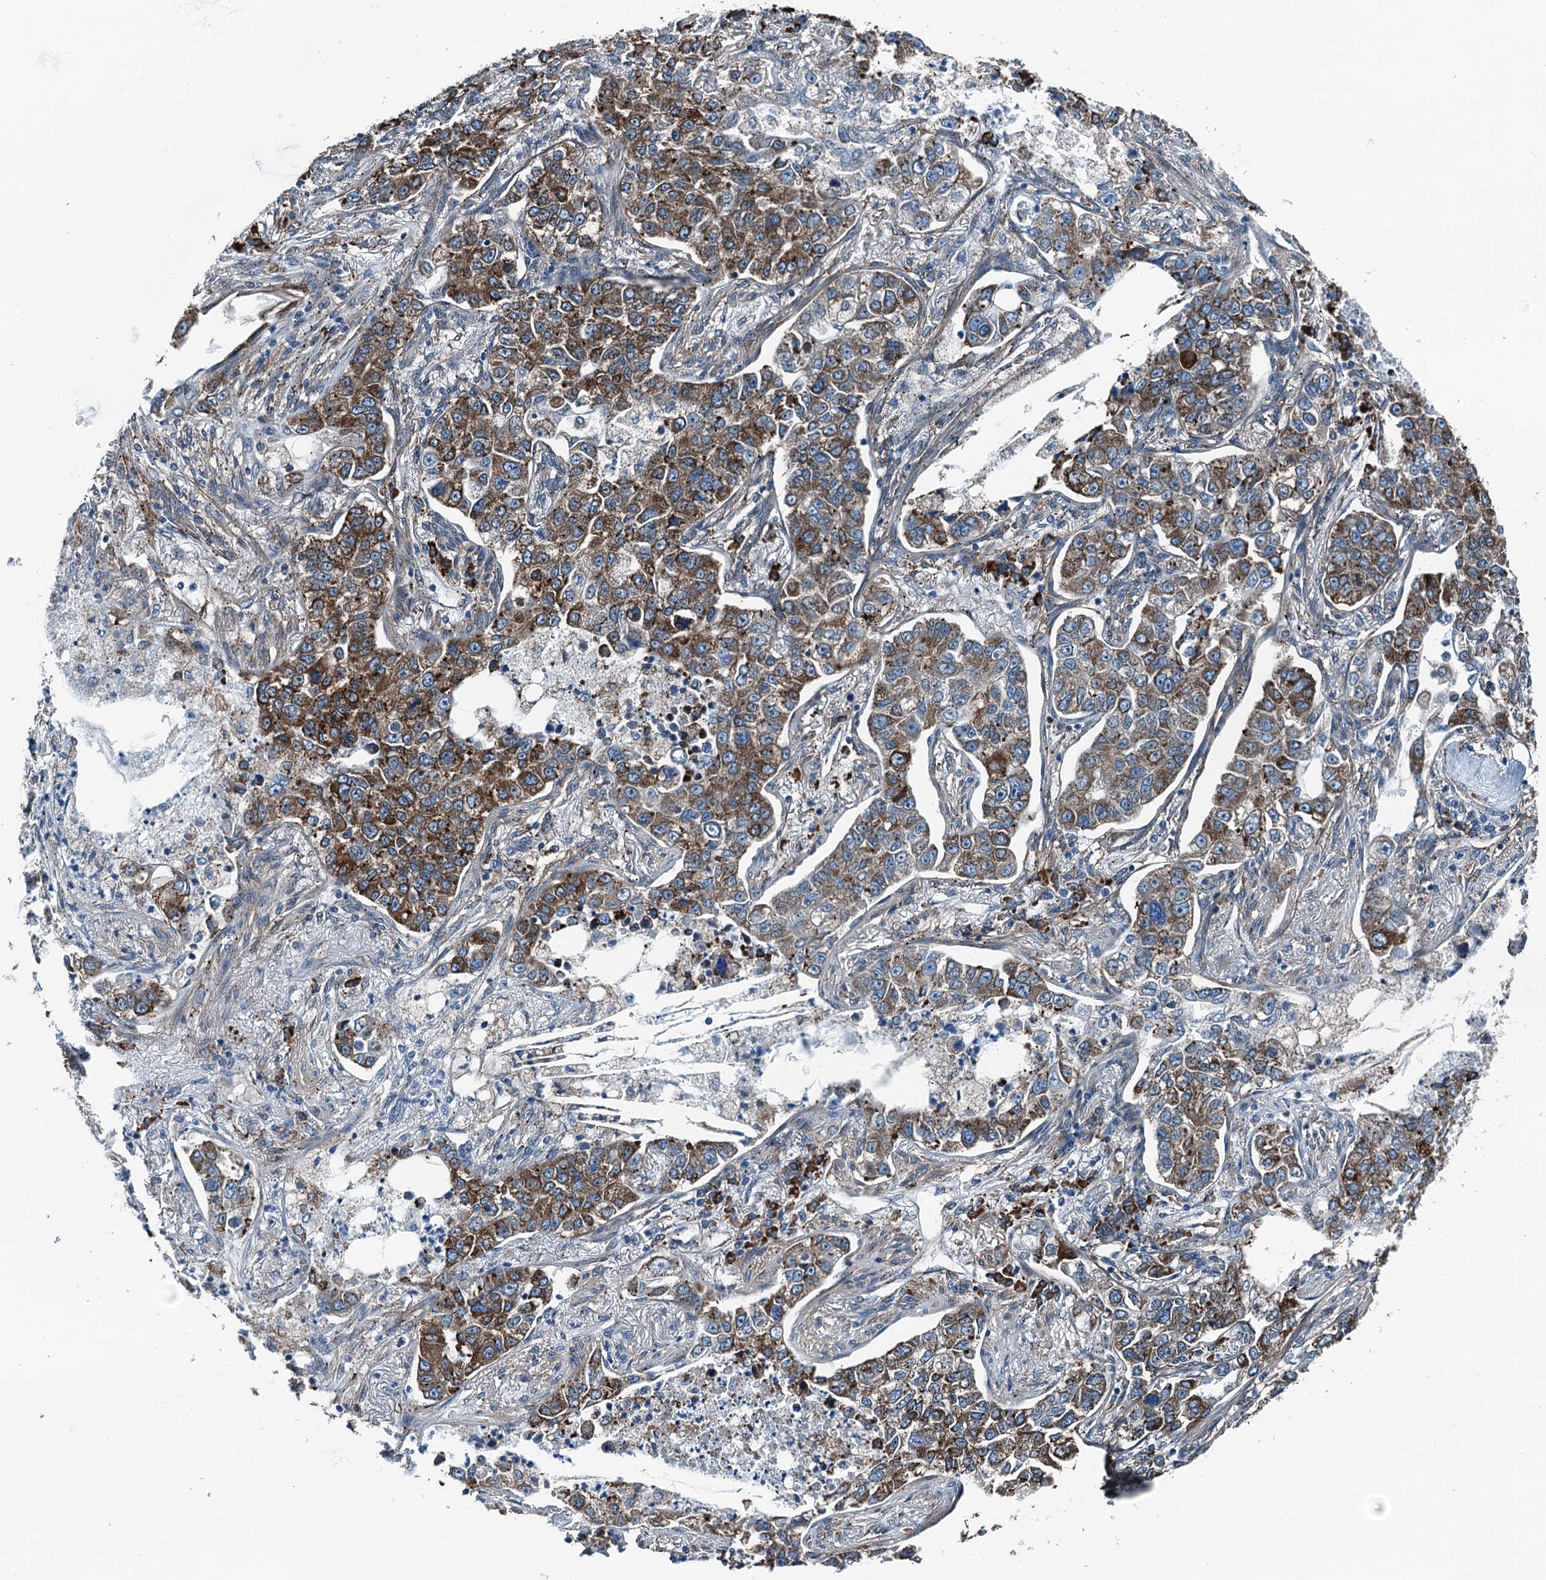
{"staining": {"intensity": "strong", "quantity": ">75%", "location": "cytoplasmic/membranous"}, "tissue": "lung cancer", "cell_type": "Tumor cells", "image_type": "cancer", "snomed": [{"axis": "morphology", "description": "Adenocarcinoma, NOS"}, {"axis": "topography", "description": "Lung"}], "caption": "Immunohistochemistry (IHC) micrograph of adenocarcinoma (lung) stained for a protein (brown), which shows high levels of strong cytoplasmic/membranous expression in approximately >75% of tumor cells.", "gene": "TAMALIN", "patient": {"sex": "male", "age": 49}}